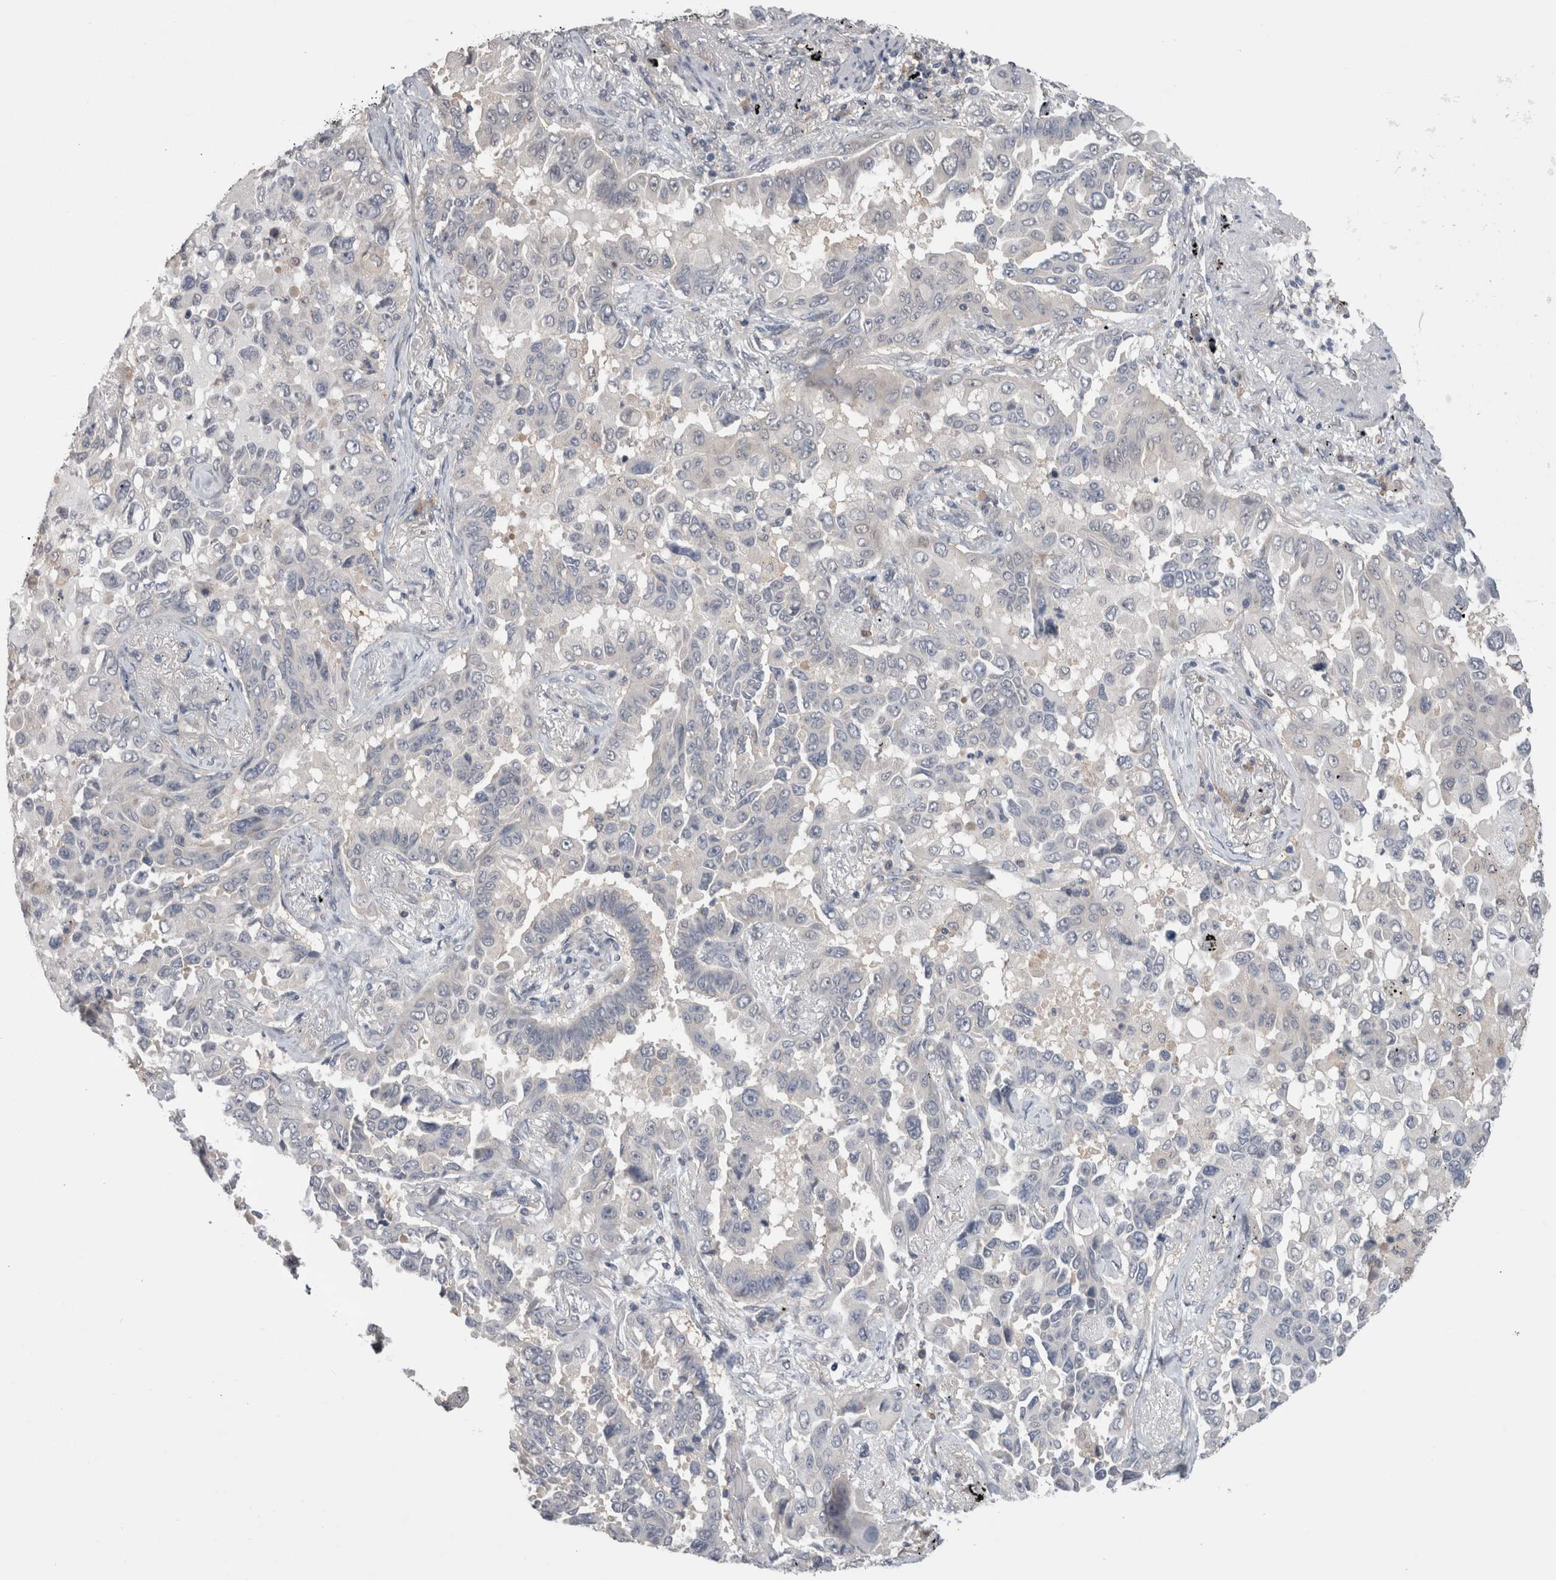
{"staining": {"intensity": "negative", "quantity": "none", "location": "none"}, "tissue": "lung cancer", "cell_type": "Tumor cells", "image_type": "cancer", "snomed": [{"axis": "morphology", "description": "Adenocarcinoma, NOS"}, {"axis": "topography", "description": "Lung"}], "caption": "Tumor cells are negative for protein expression in human lung adenocarcinoma.", "gene": "DCTN6", "patient": {"sex": "female", "age": 67}}